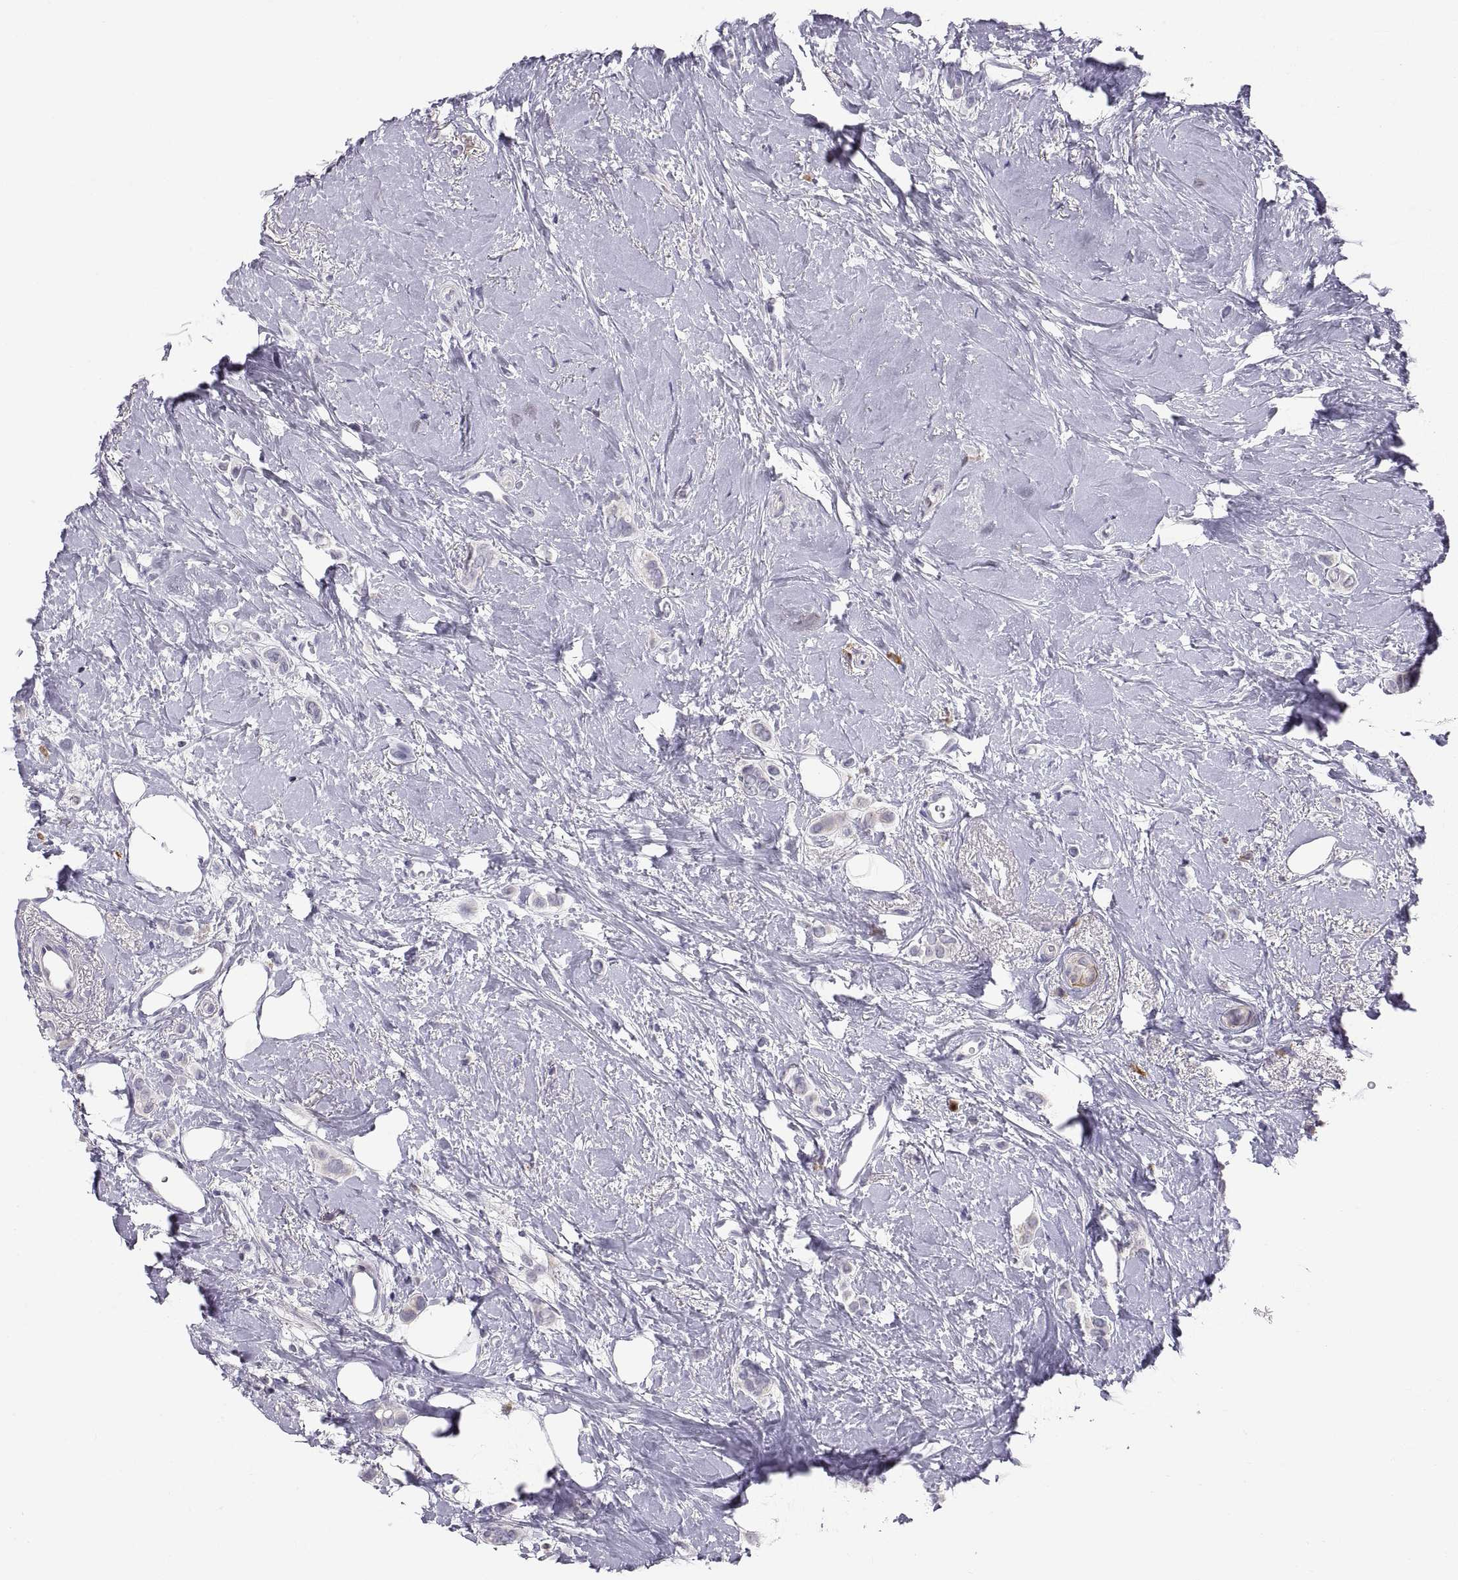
{"staining": {"intensity": "negative", "quantity": "none", "location": "none"}, "tissue": "breast cancer", "cell_type": "Tumor cells", "image_type": "cancer", "snomed": [{"axis": "morphology", "description": "Lobular carcinoma"}, {"axis": "topography", "description": "Breast"}], "caption": "An immunohistochemistry micrograph of breast lobular carcinoma is shown. There is no staining in tumor cells of breast lobular carcinoma.", "gene": "ERO1A", "patient": {"sex": "female", "age": 66}}